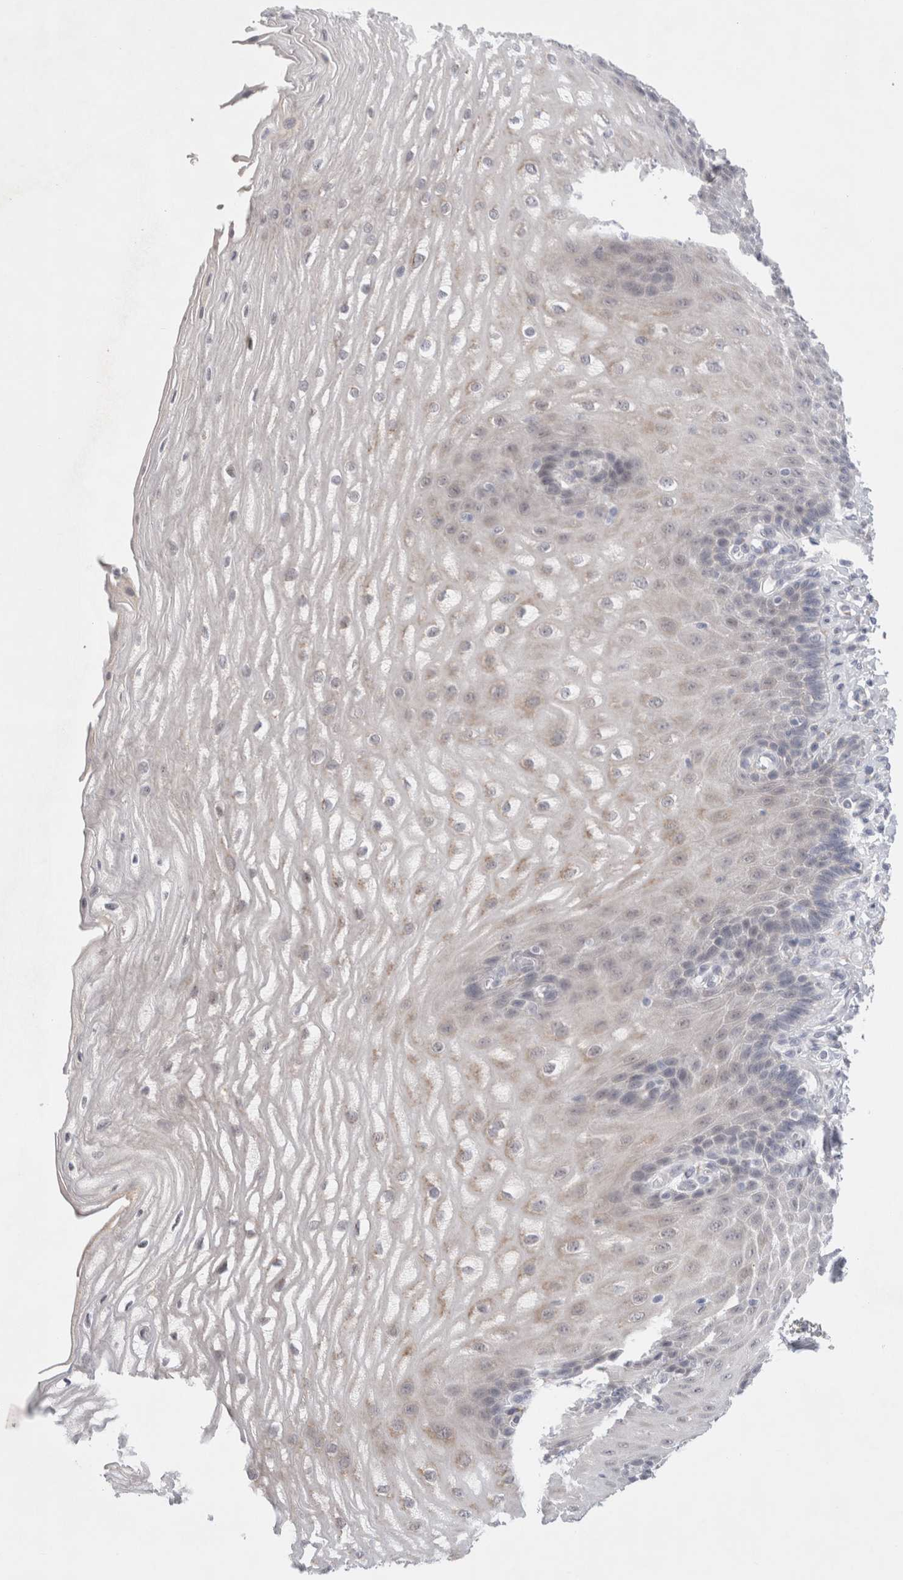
{"staining": {"intensity": "weak", "quantity": "25%-75%", "location": "cytoplasmic/membranous"}, "tissue": "esophagus", "cell_type": "Squamous epithelial cells", "image_type": "normal", "snomed": [{"axis": "morphology", "description": "Normal tissue, NOS"}, {"axis": "topography", "description": "Esophagus"}], "caption": "Esophagus stained with immunohistochemistry (IHC) shows weak cytoplasmic/membranous positivity in approximately 25%-75% of squamous epithelial cells. (DAB IHC, brown staining for protein, blue staining for nuclei).", "gene": "TRMT1L", "patient": {"sex": "male", "age": 54}}